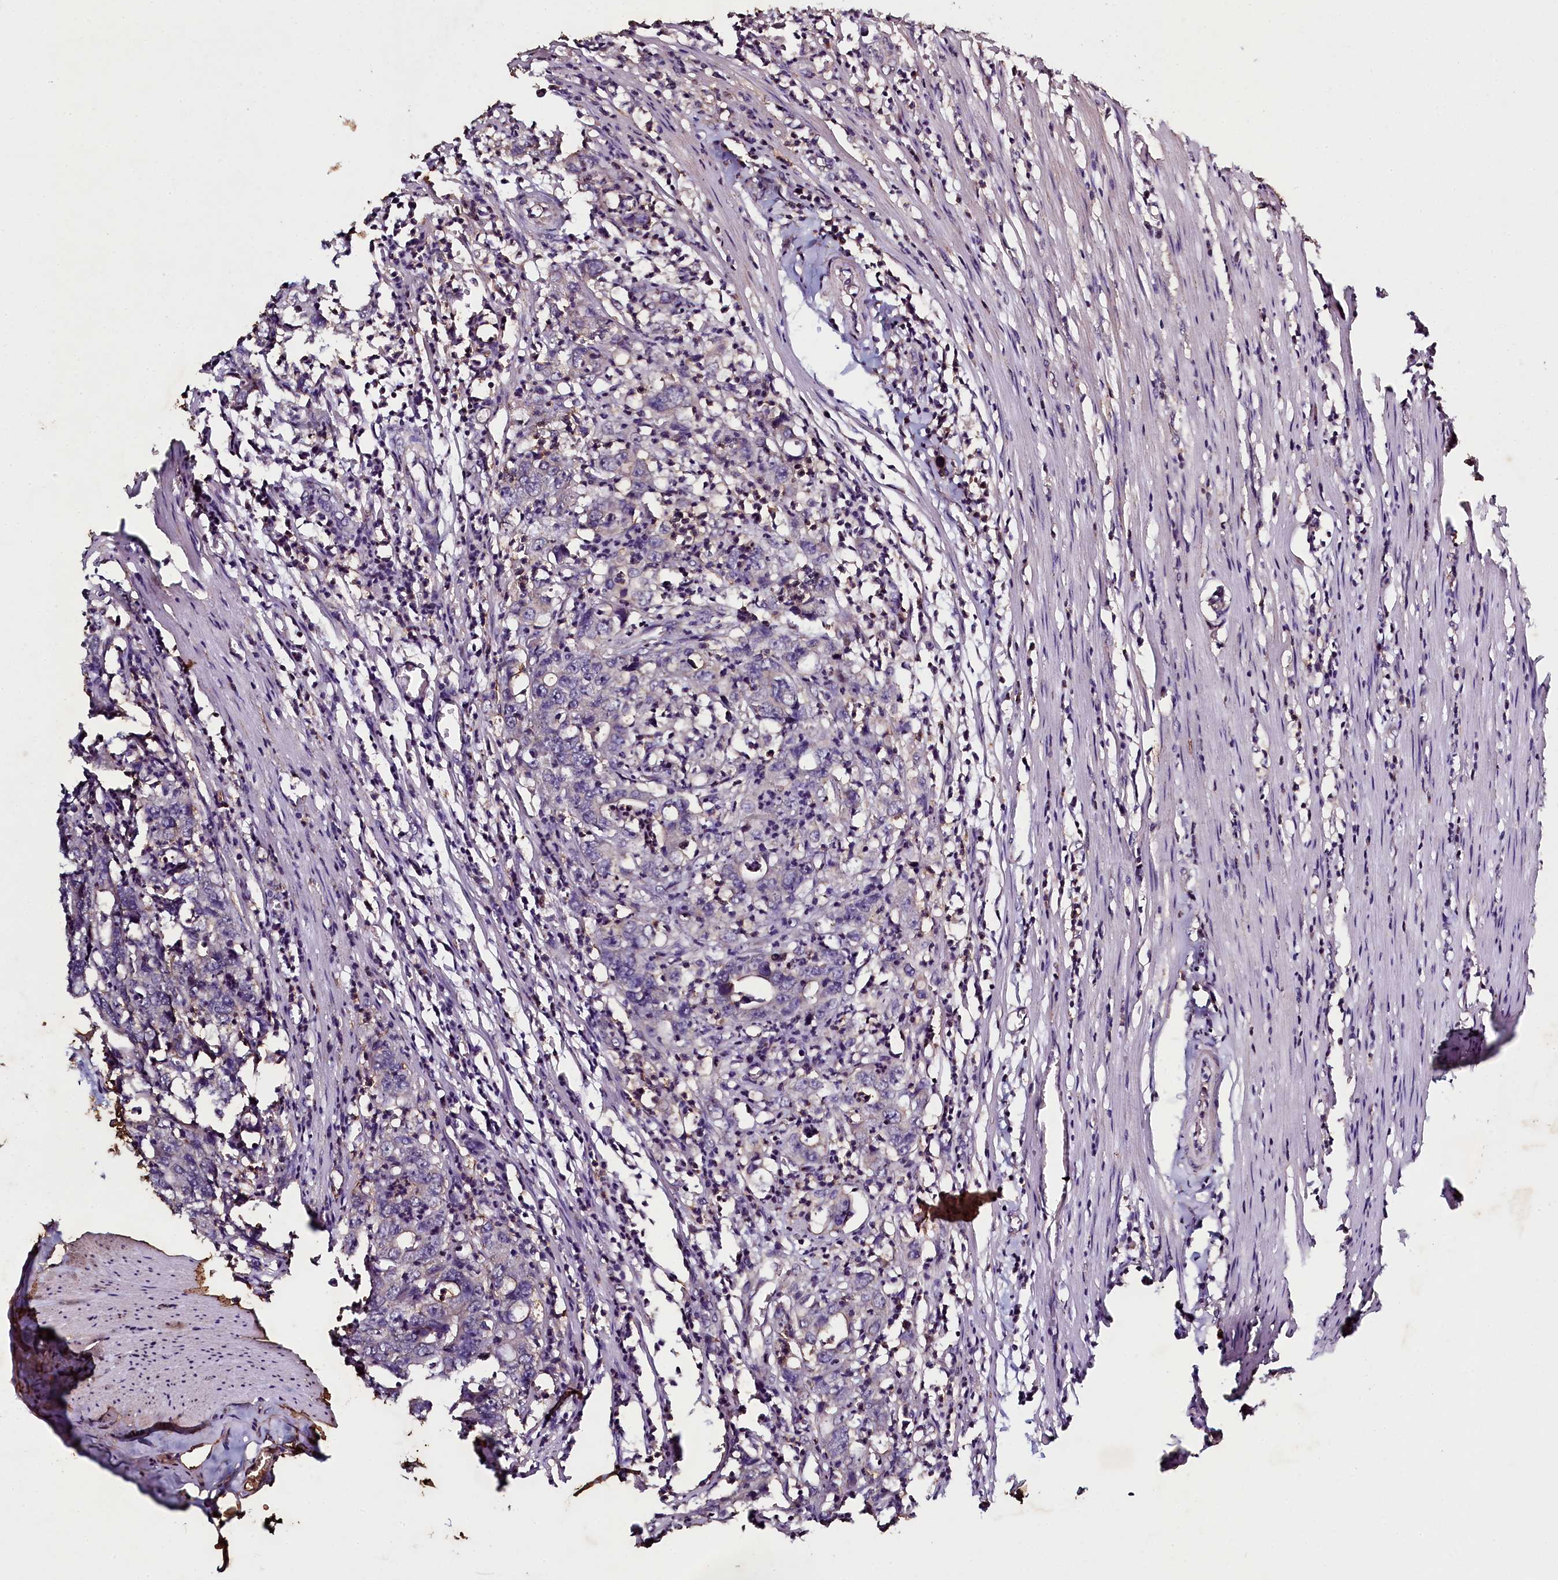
{"staining": {"intensity": "weak", "quantity": "<25%", "location": "cytoplasmic/membranous"}, "tissue": "colorectal cancer", "cell_type": "Tumor cells", "image_type": "cancer", "snomed": [{"axis": "morphology", "description": "Adenocarcinoma, NOS"}, {"axis": "topography", "description": "Colon"}], "caption": "Tumor cells are negative for protein expression in human colorectal adenocarcinoma.", "gene": "SEC24C", "patient": {"sex": "female", "age": 75}}